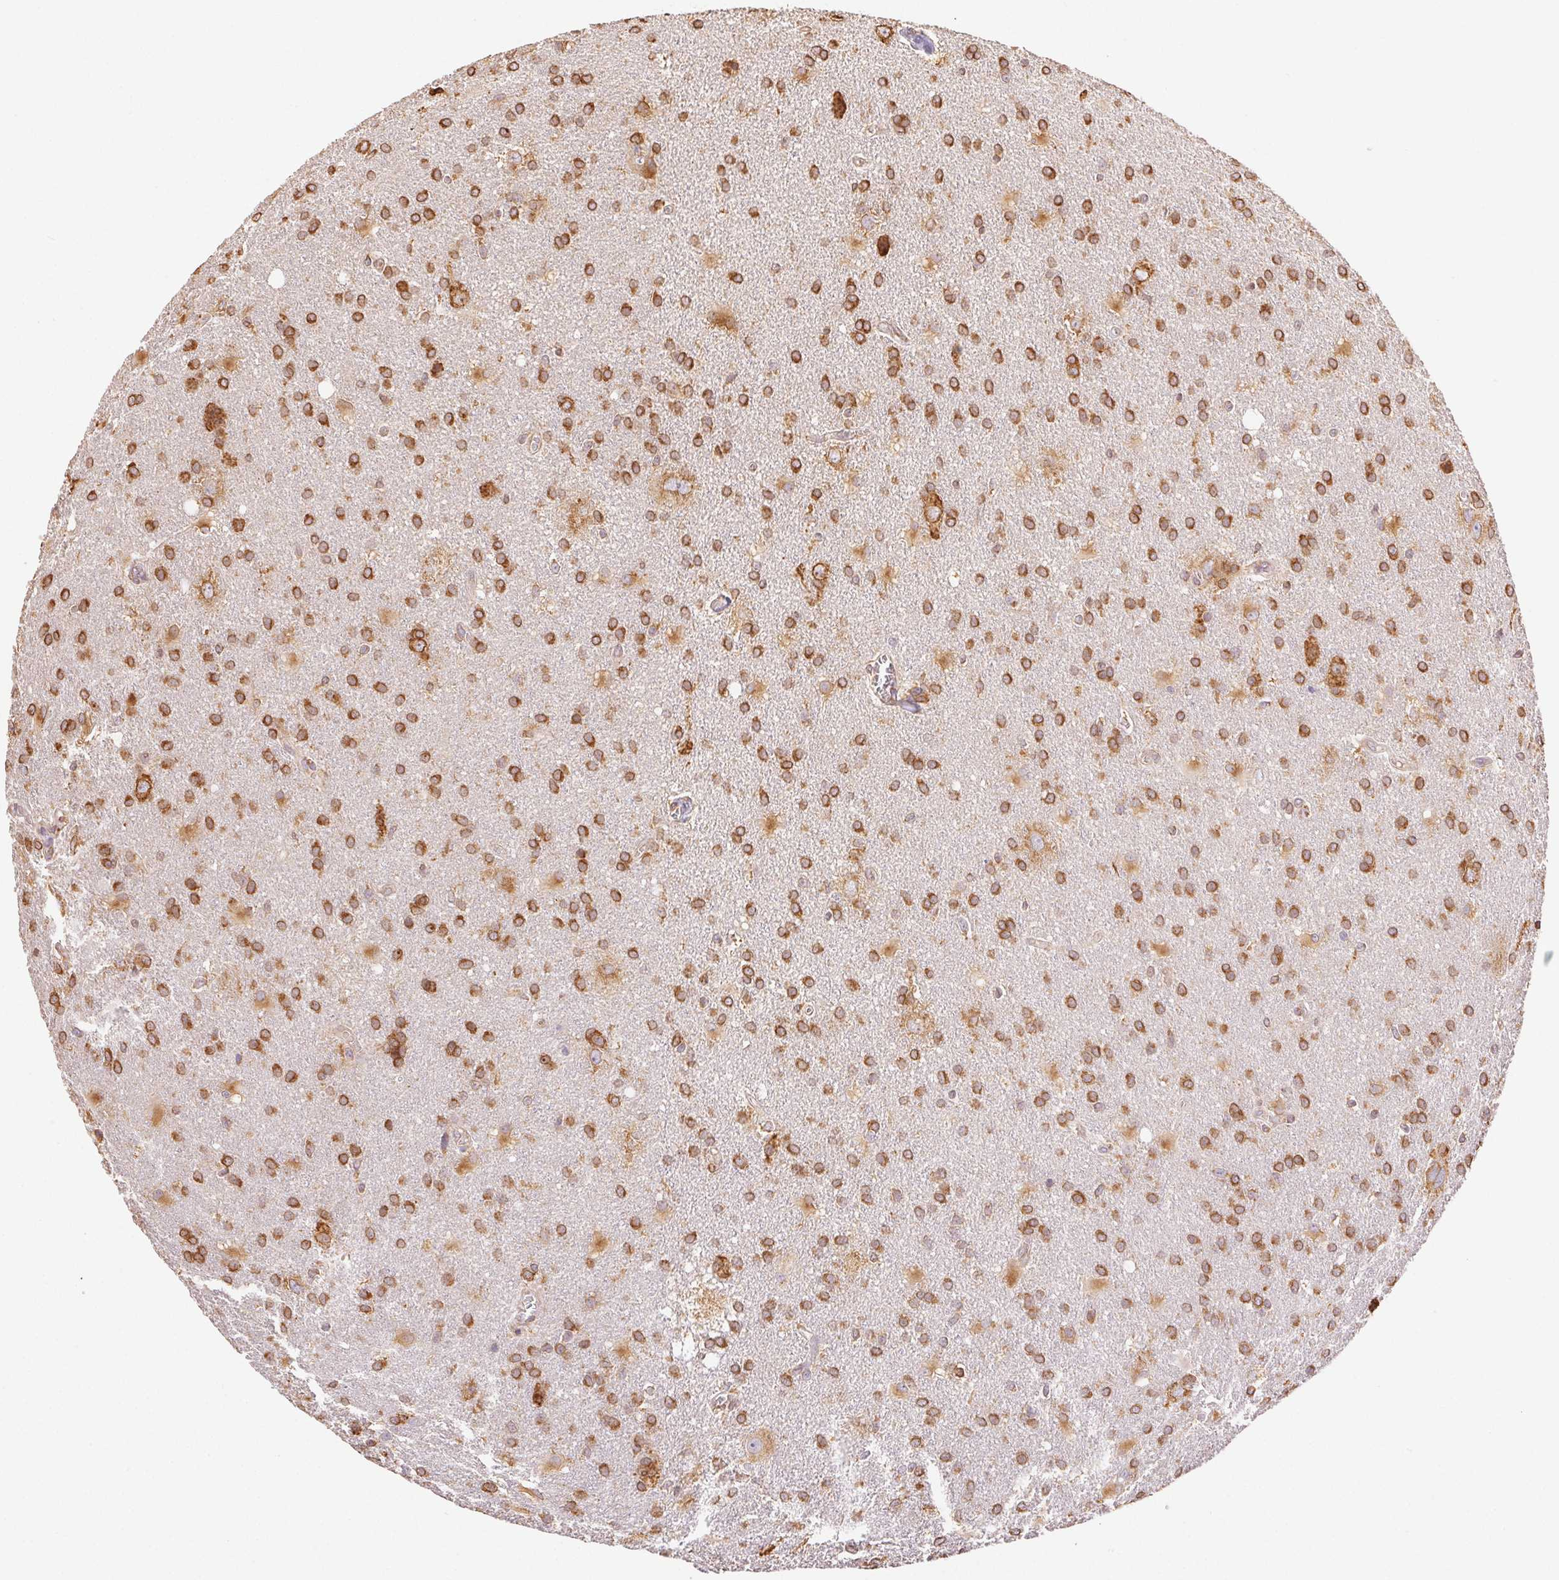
{"staining": {"intensity": "strong", "quantity": ">75%", "location": "cytoplasmic/membranous"}, "tissue": "glioma", "cell_type": "Tumor cells", "image_type": "cancer", "snomed": [{"axis": "morphology", "description": "Glioma, malignant, Low grade"}, {"axis": "topography", "description": "Brain"}], "caption": "Immunohistochemical staining of human low-grade glioma (malignant) shows high levels of strong cytoplasmic/membranous protein staining in approximately >75% of tumor cells. (Stains: DAB (3,3'-diaminobenzidine) in brown, nuclei in blue, Microscopy: brightfield microscopy at high magnification).", "gene": "ENTREP1", "patient": {"sex": "male", "age": 66}}